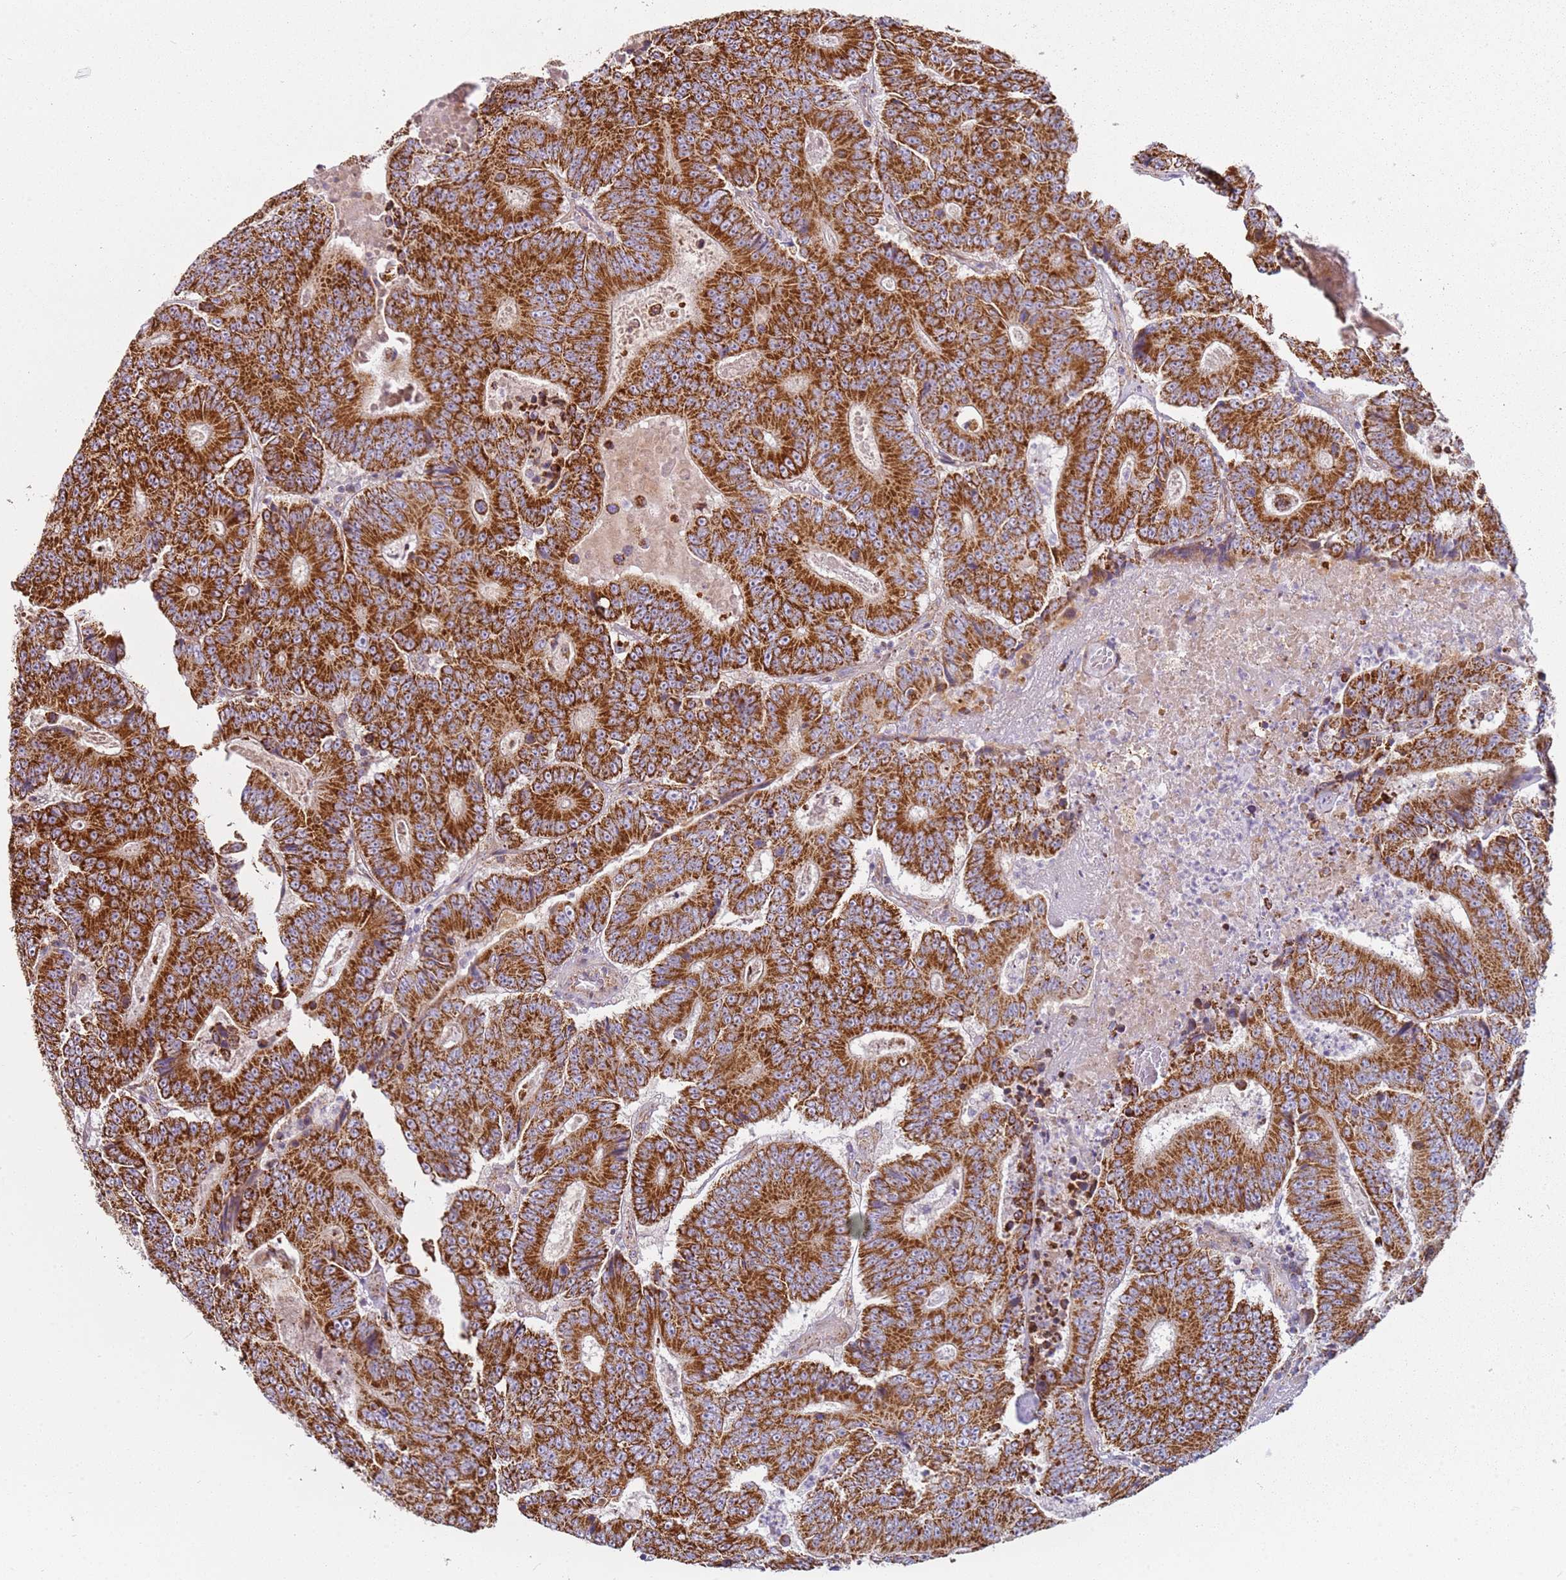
{"staining": {"intensity": "strong", "quantity": ">75%", "location": "cytoplasmic/membranous"}, "tissue": "colorectal cancer", "cell_type": "Tumor cells", "image_type": "cancer", "snomed": [{"axis": "morphology", "description": "Adenocarcinoma, NOS"}, {"axis": "topography", "description": "Colon"}], "caption": "Immunohistochemical staining of human colorectal cancer reveals strong cytoplasmic/membranous protein staining in about >75% of tumor cells.", "gene": "ALS2", "patient": {"sex": "male", "age": 83}}